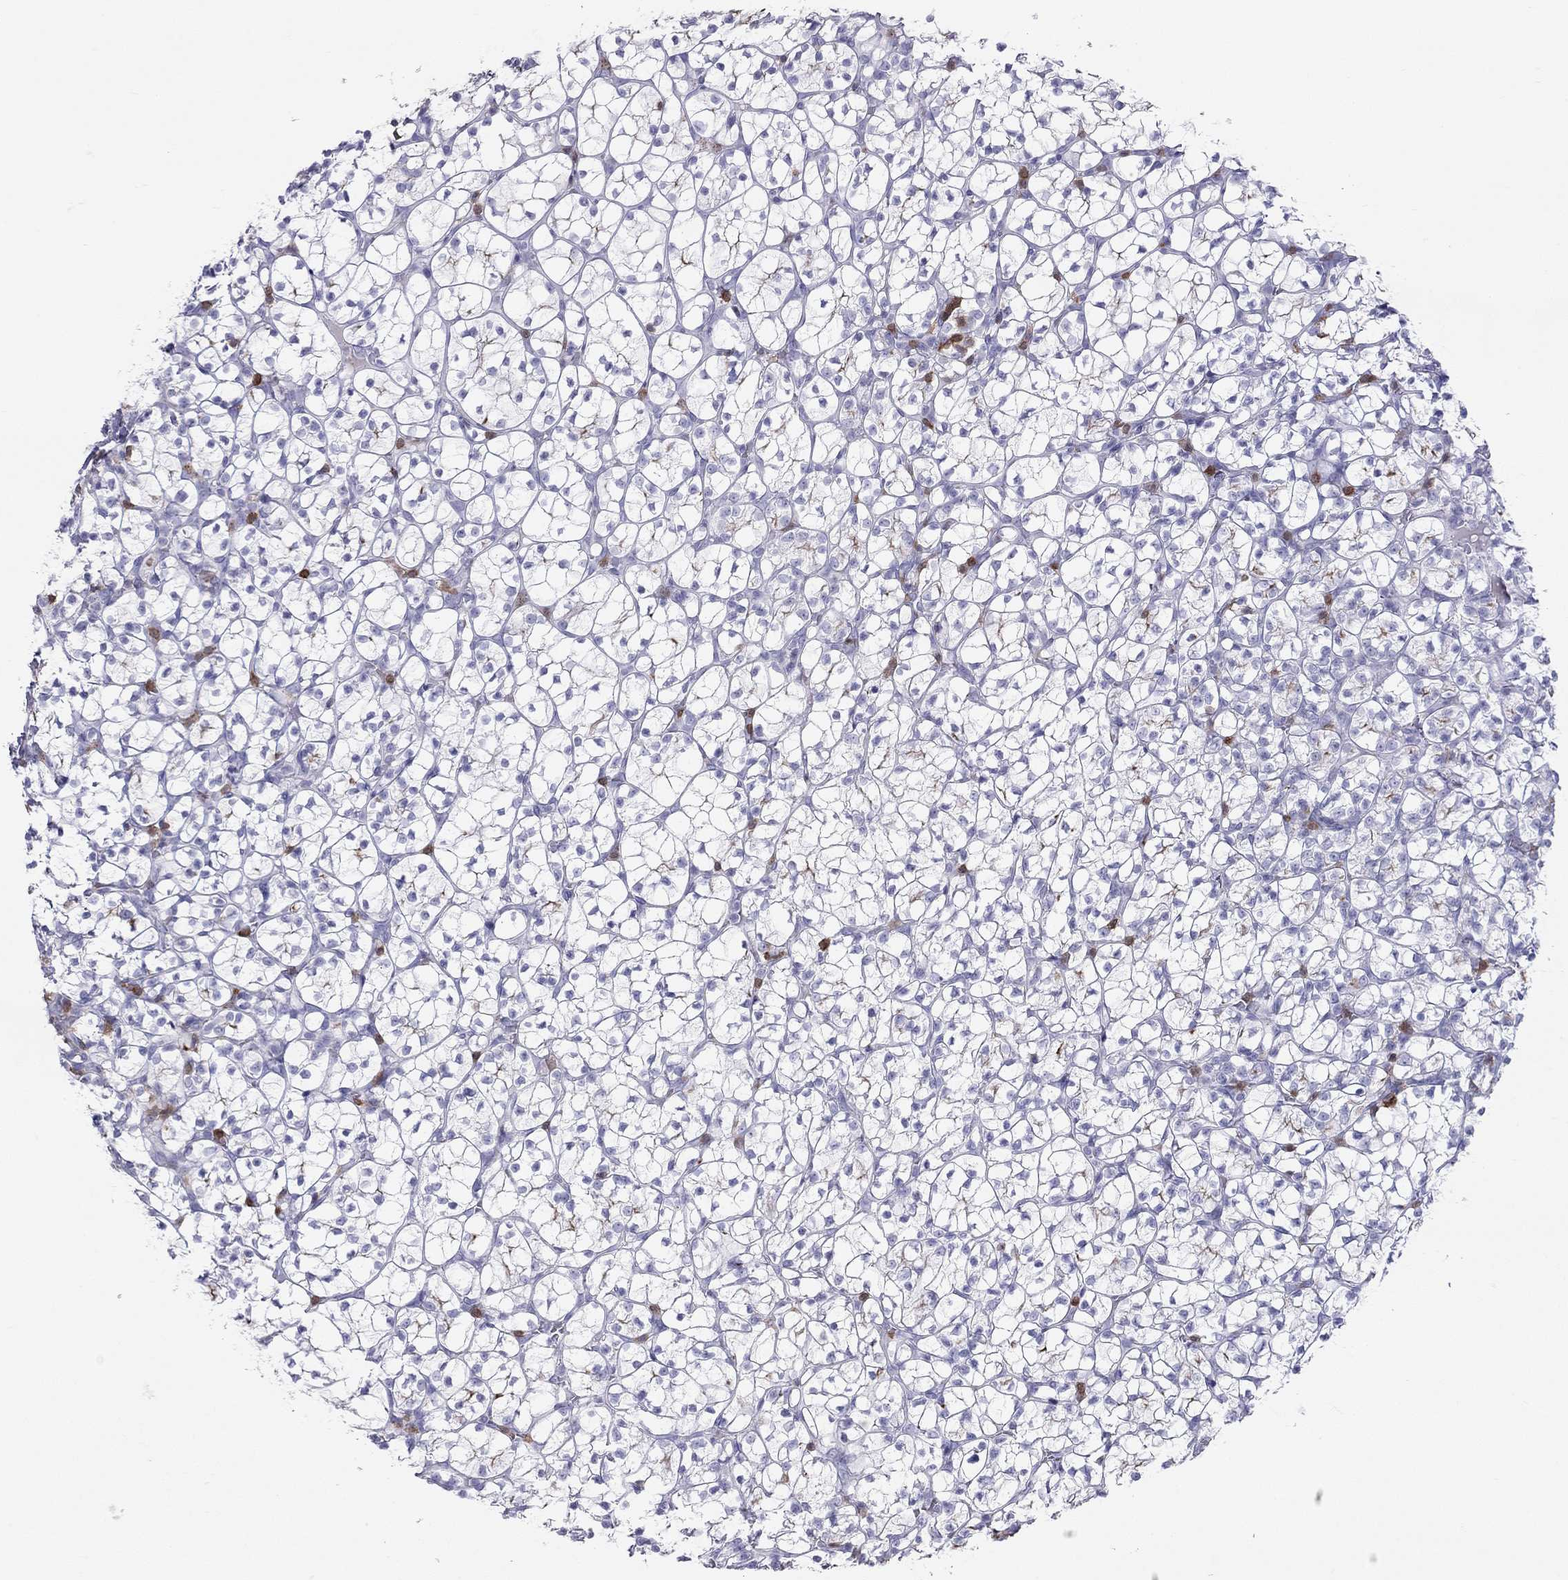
{"staining": {"intensity": "moderate", "quantity": "<25%", "location": "cytoplasmic/membranous"}, "tissue": "renal cancer", "cell_type": "Tumor cells", "image_type": "cancer", "snomed": [{"axis": "morphology", "description": "Adenocarcinoma, NOS"}, {"axis": "topography", "description": "Kidney"}], "caption": "The histopathology image demonstrates staining of renal cancer, revealing moderate cytoplasmic/membranous protein staining (brown color) within tumor cells. Using DAB (3,3'-diaminobenzidine) (brown) and hematoxylin (blue) stains, captured at high magnification using brightfield microscopy.", "gene": "SH2D2A", "patient": {"sex": "female", "age": 89}}